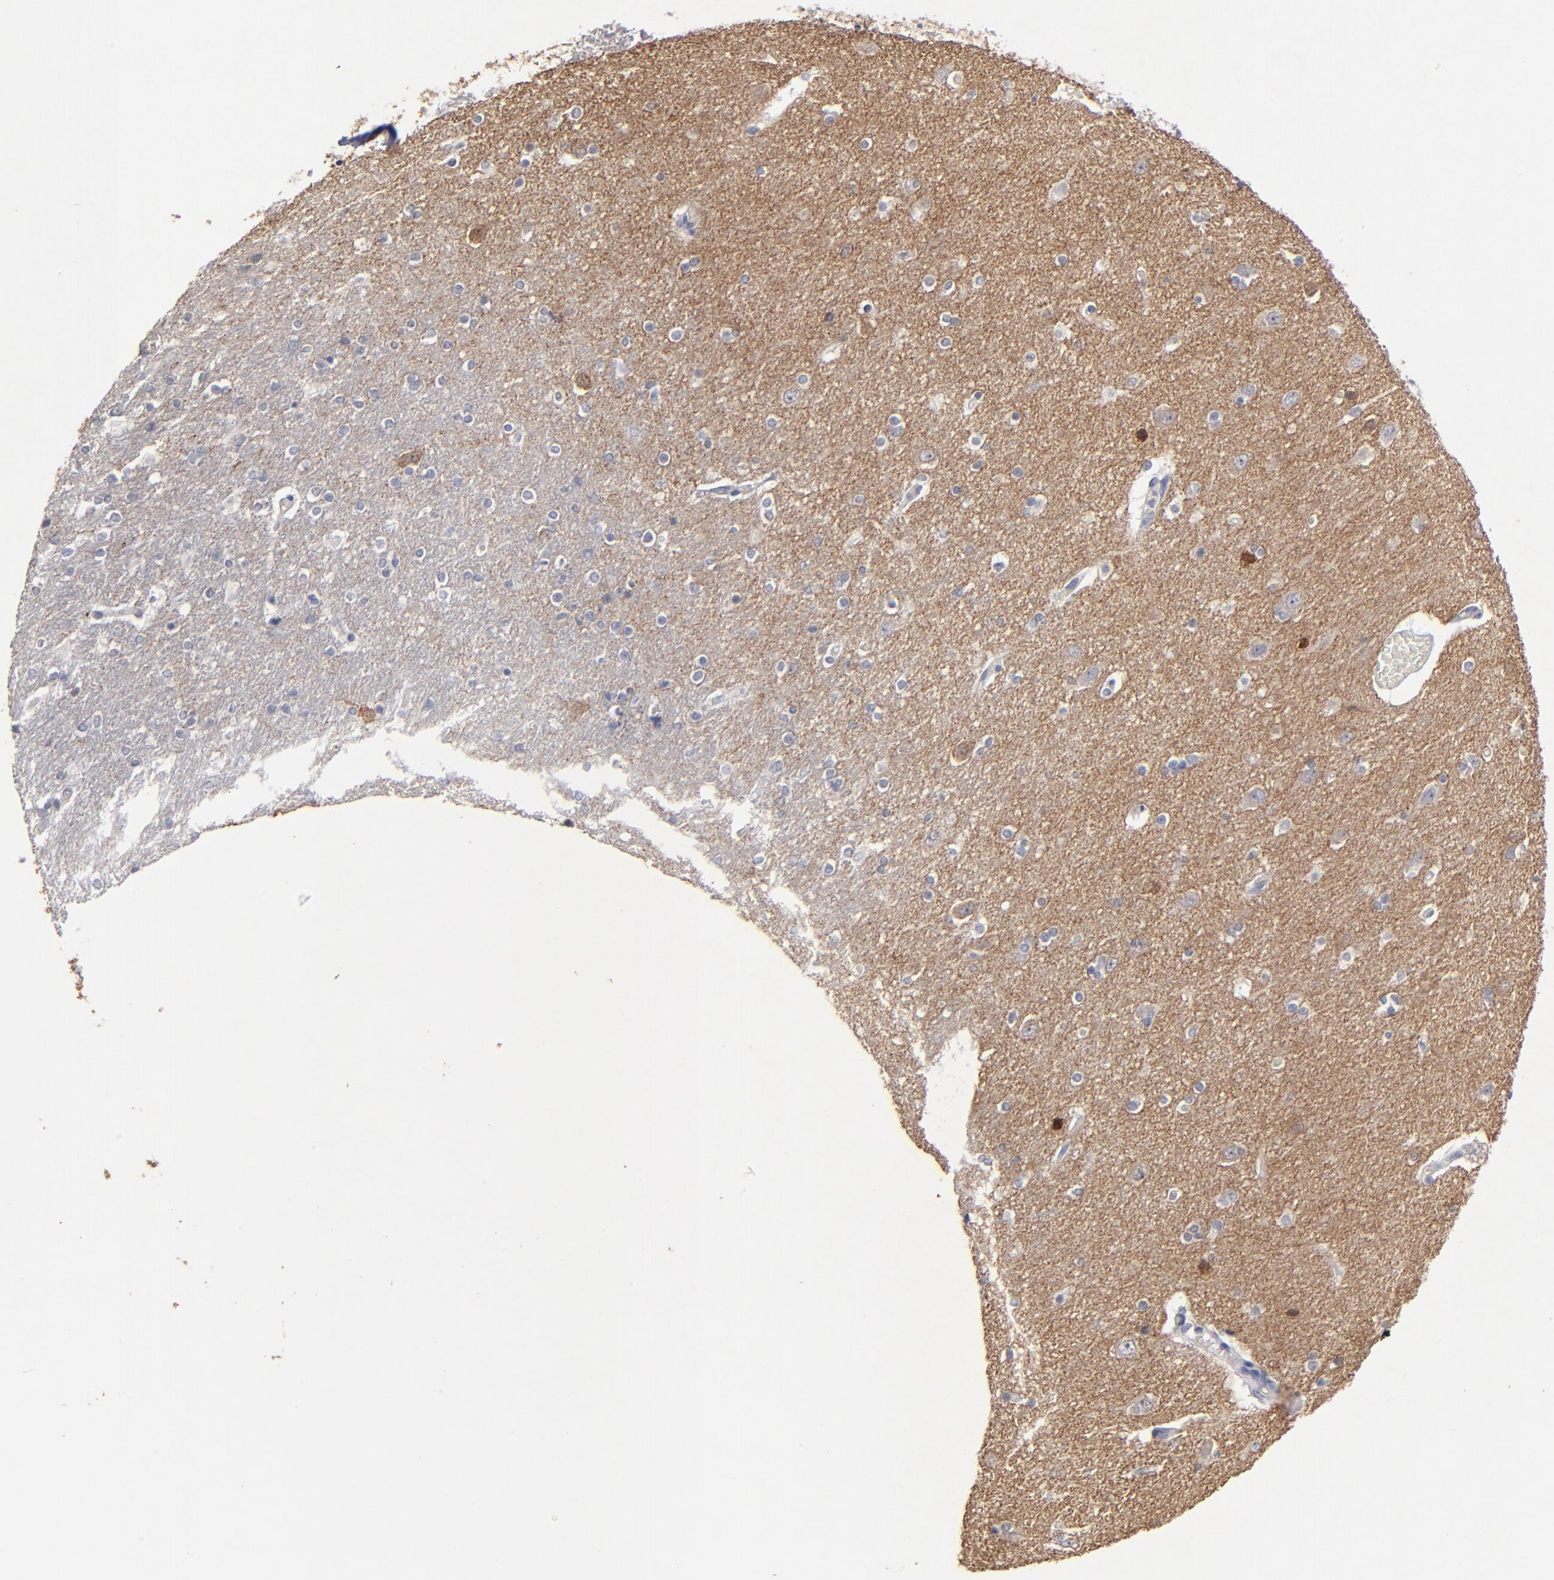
{"staining": {"intensity": "negative", "quantity": "none", "location": "none"}, "tissue": "caudate", "cell_type": "Glial cells", "image_type": "normal", "snomed": [{"axis": "morphology", "description": "Normal tissue, NOS"}, {"axis": "topography", "description": "Lateral ventricle wall"}], "caption": "Immunohistochemical staining of normal human caudate exhibits no significant positivity in glial cells.", "gene": "RPH3A", "patient": {"sex": "female", "age": 54}}